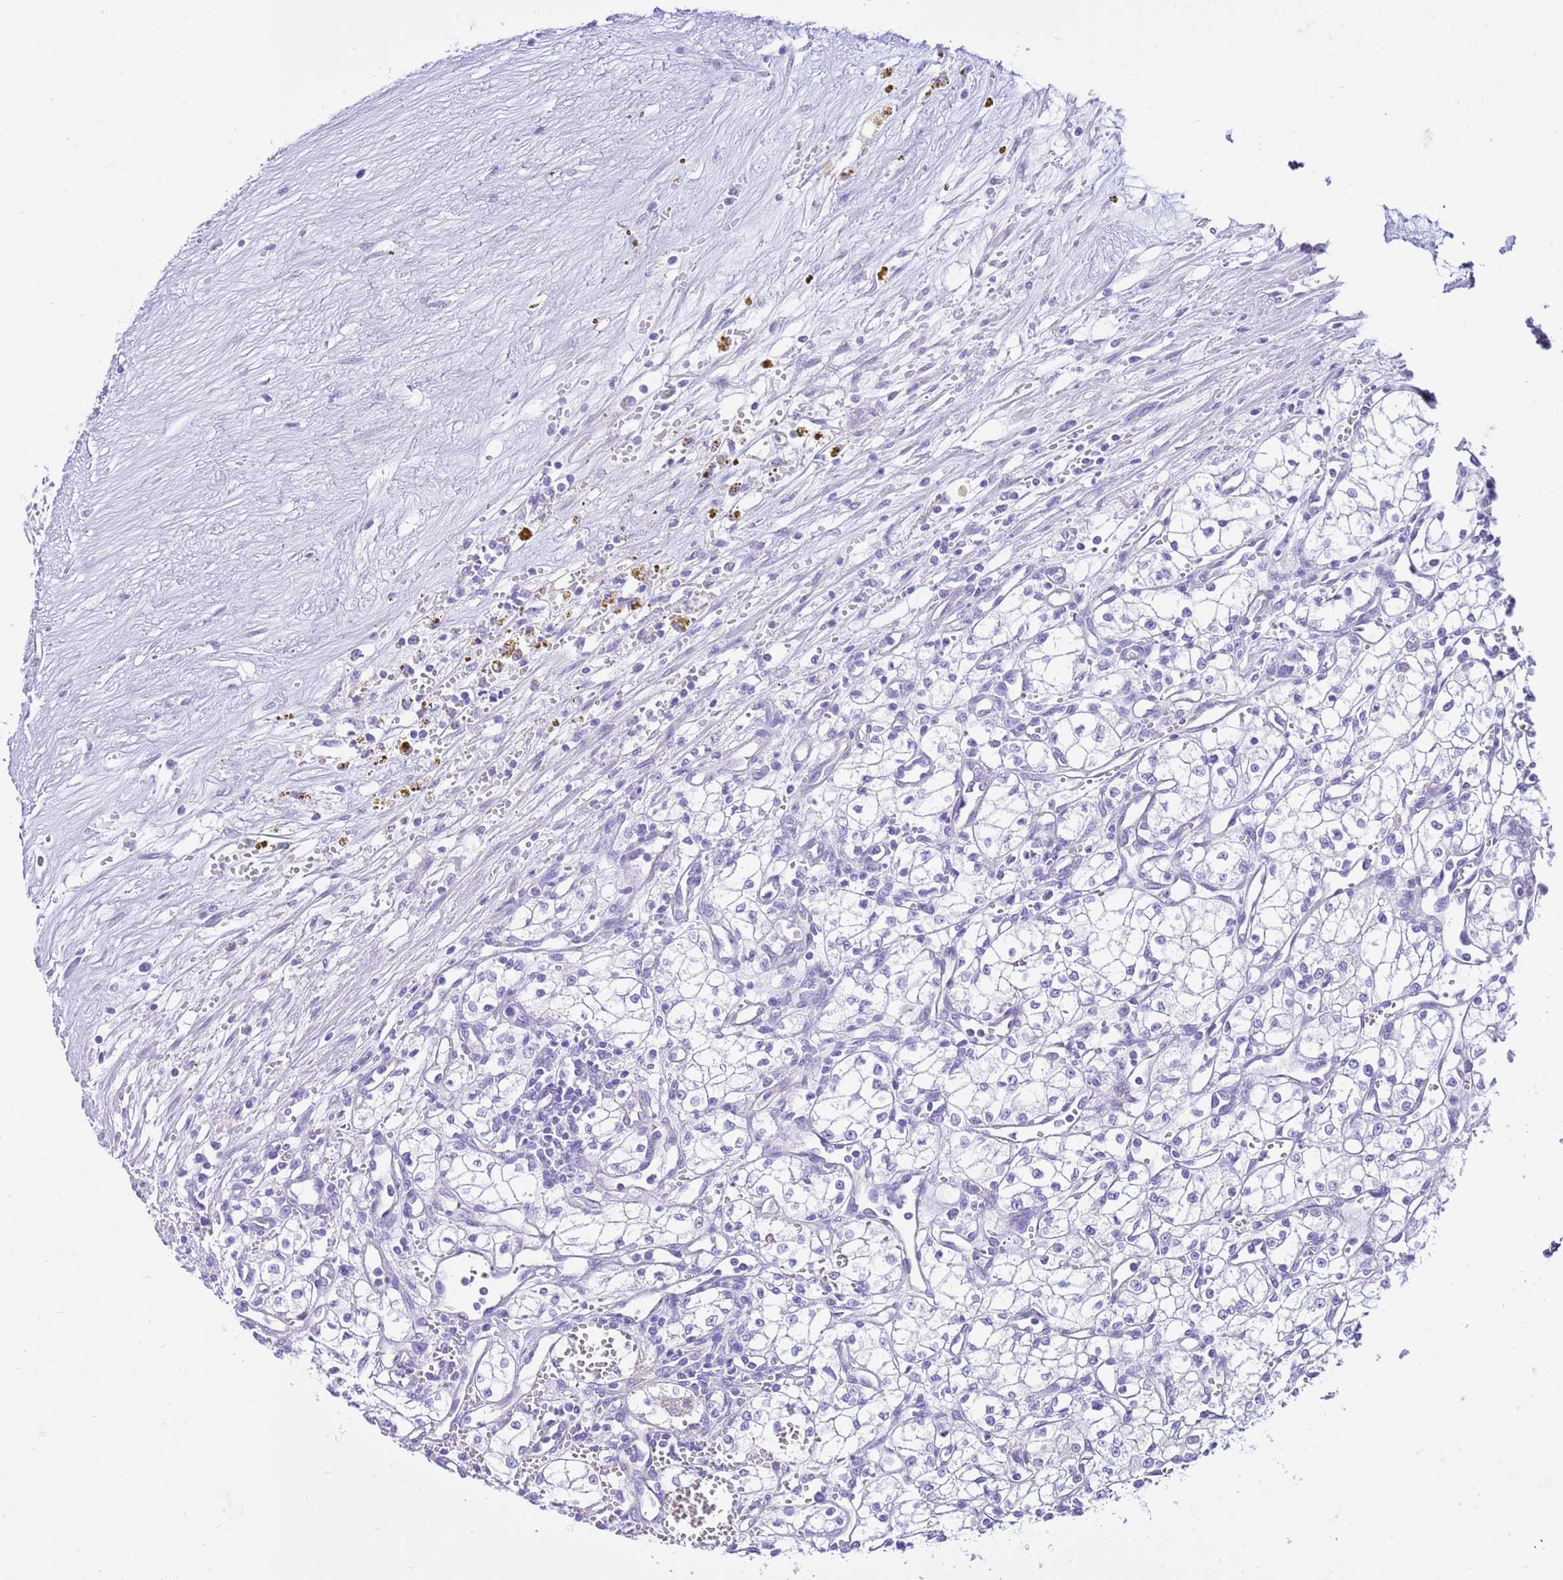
{"staining": {"intensity": "negative", "quantity": "none", "location": "none"}, "tissue": "renal cancer", "cell_type": "Tumor cells", "image_type": "cancer", "snomed": [{"axis": "morphology", "description": "Adenocarcinoma, NOS"}, {"axis": "topography", "description": "Kidney"}], "caption": "There is no significant positivity in tumor cells of renal adenocarcinoma.", "gene": "BHLHA15", "patient": {"sex": "male", "age": 59}}